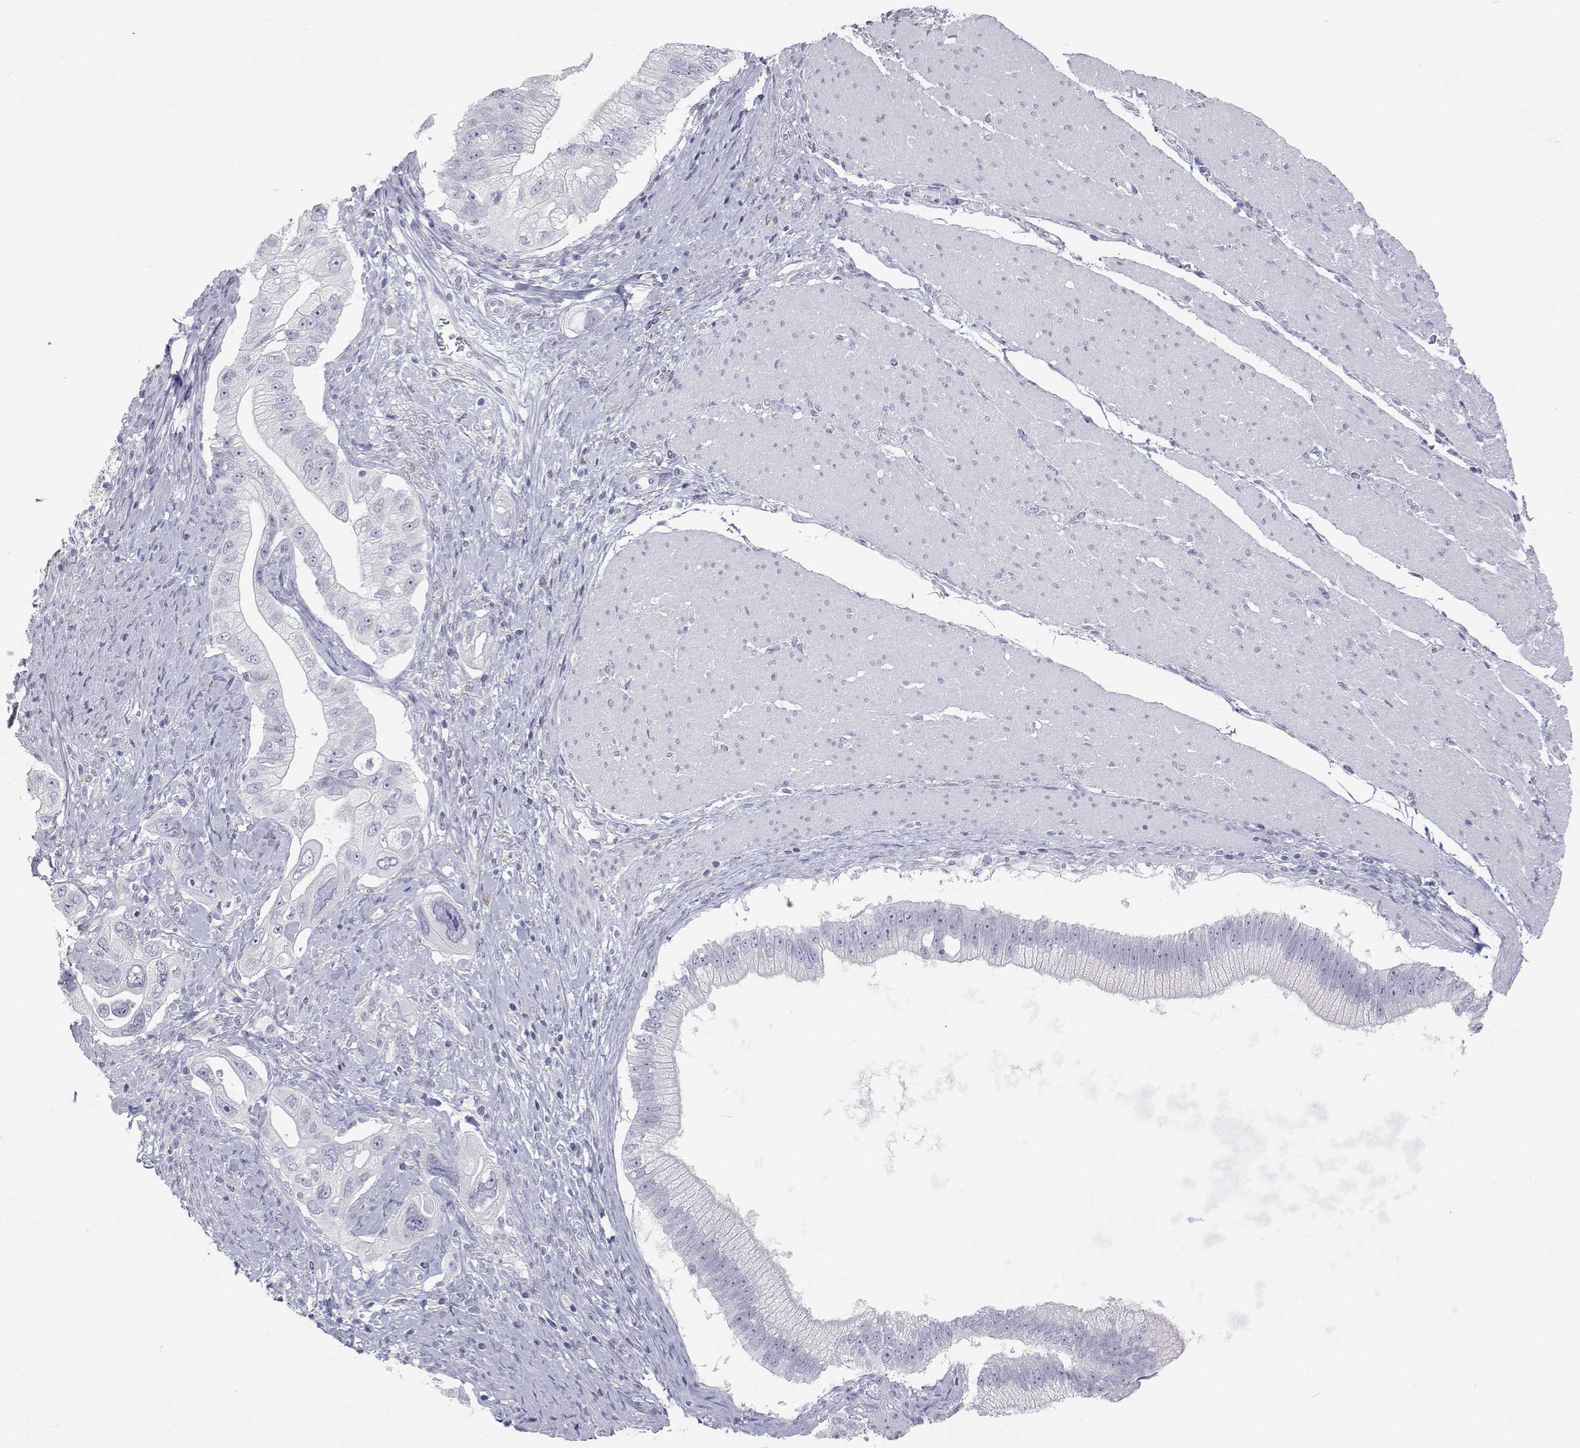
{"staining": {"intensity": "negative", "quantity": "none", "location": "none"}, "tissue": "pancreatic cancer", "cell_type": "Tumor cells", "image_type": "cancer", "snomed": [{"axis": "morphology", "description": "Adenocarcinoma, NOS"}, {"axis": "topography", "description": "Pancreas"}], "caption": "A micrograph of human pancreatic adenocarcinoma is negative for staining in tumor cells.", "gene": "TTN", "patient": {"sex": "male", "age": 70}}